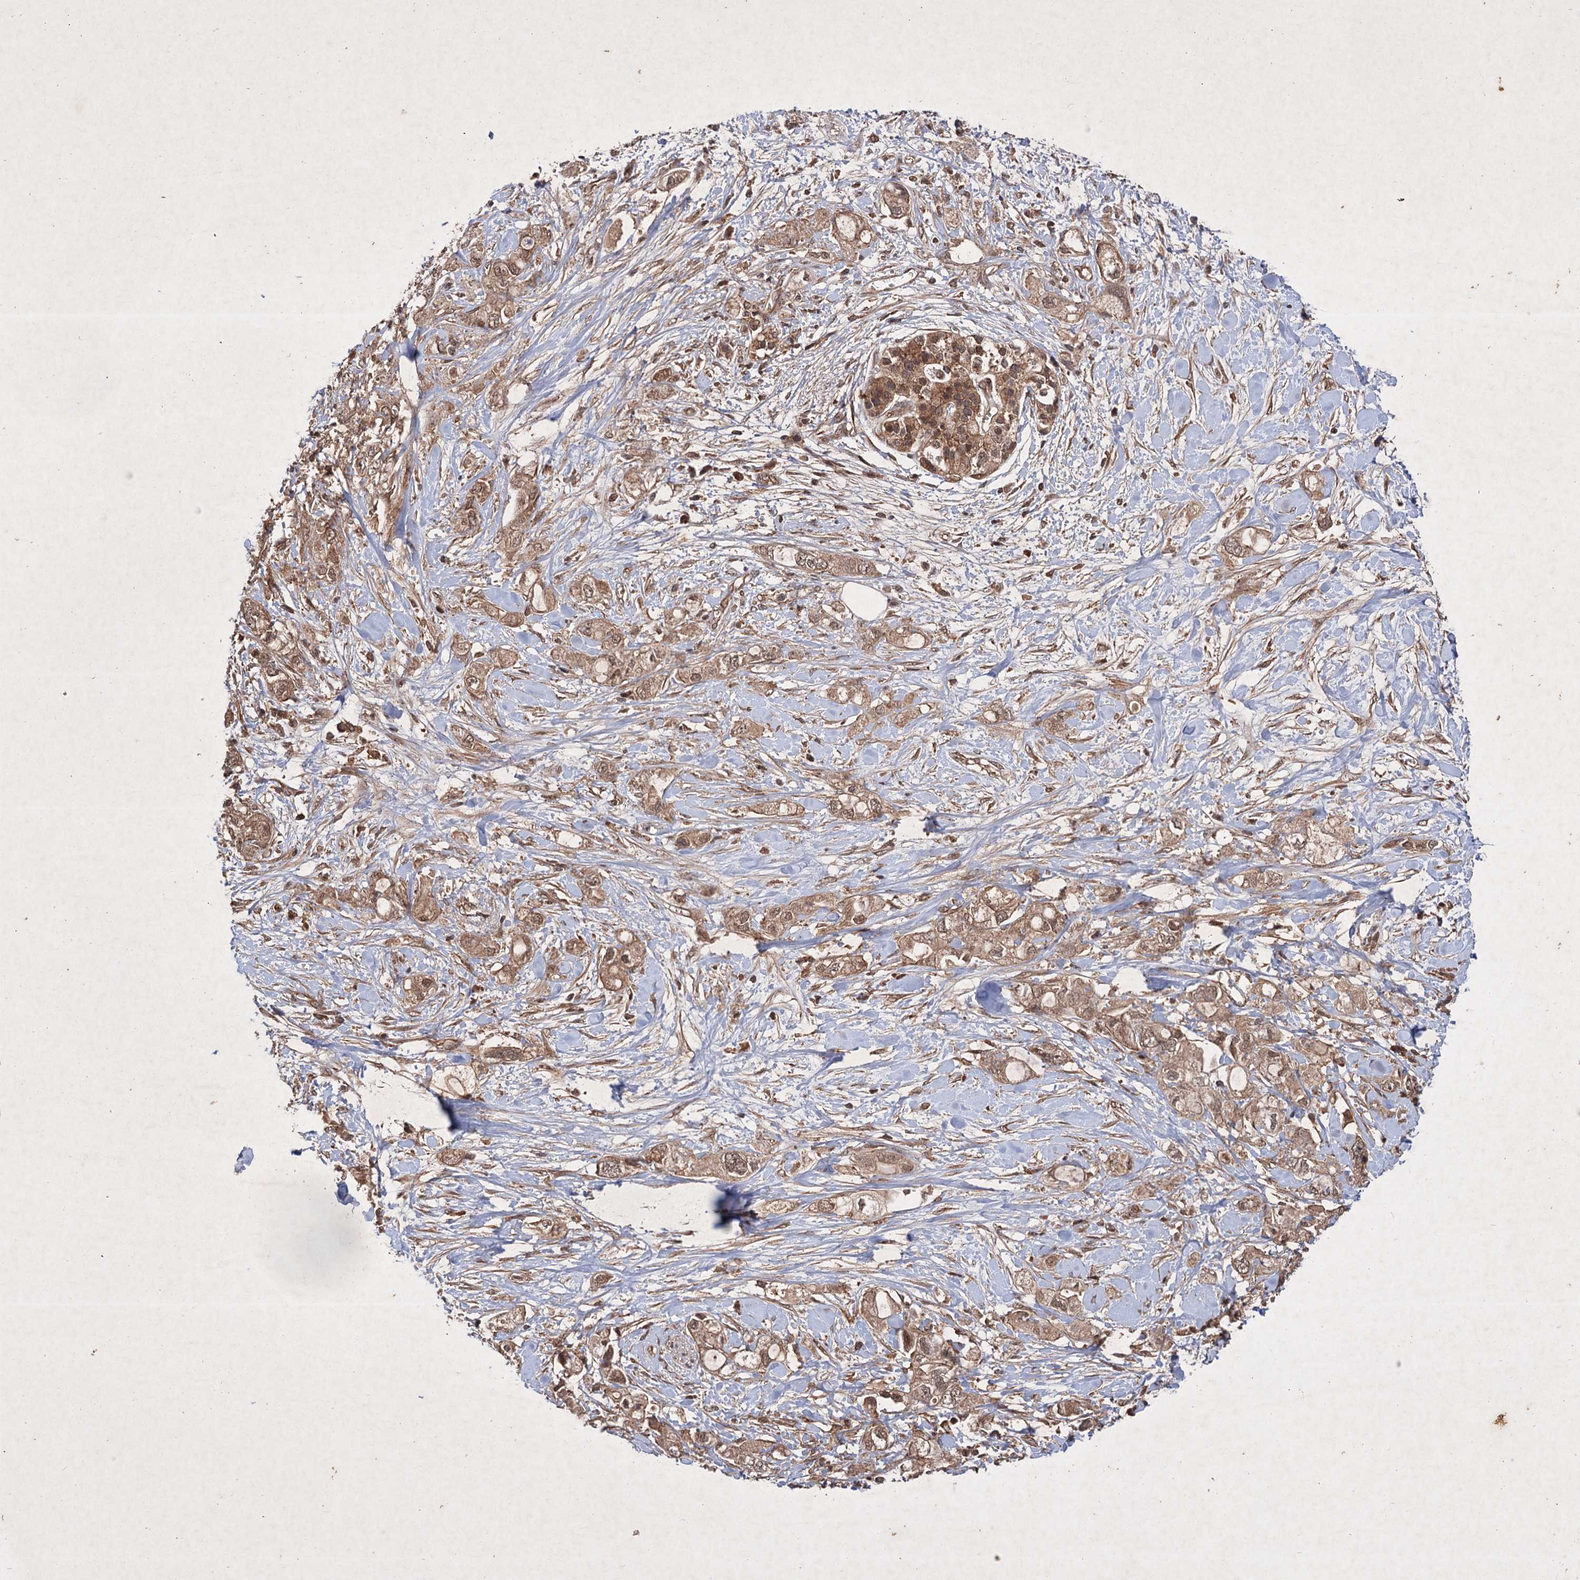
{"staining": {"intensity": "moderate", "quantity": ">75%", "location": "cytoplasmic/membranous,nuclear"}, "tissue": "pancreatic cancer", "cell_type": "Tumor cells", "image_type": "cancer", "snomed": [{"axis": "morphology", "description": "Adenocarcinoma, NOS"}, {"axis": "topography", "description": "Pancreas"}], "caption": "Immunohistochemical staining of human pancreatic cancer exhibits moderate cytoplasmic/membranous and nuclear protein staining in approximately >75% of tumor cells. The staining is performed using DAB brown chromogen to label protein expression. The nuclei are counter-stained blue using hematoxylin.", "gene": "ADK", "patient": {"sex": "female", "age": 56}}